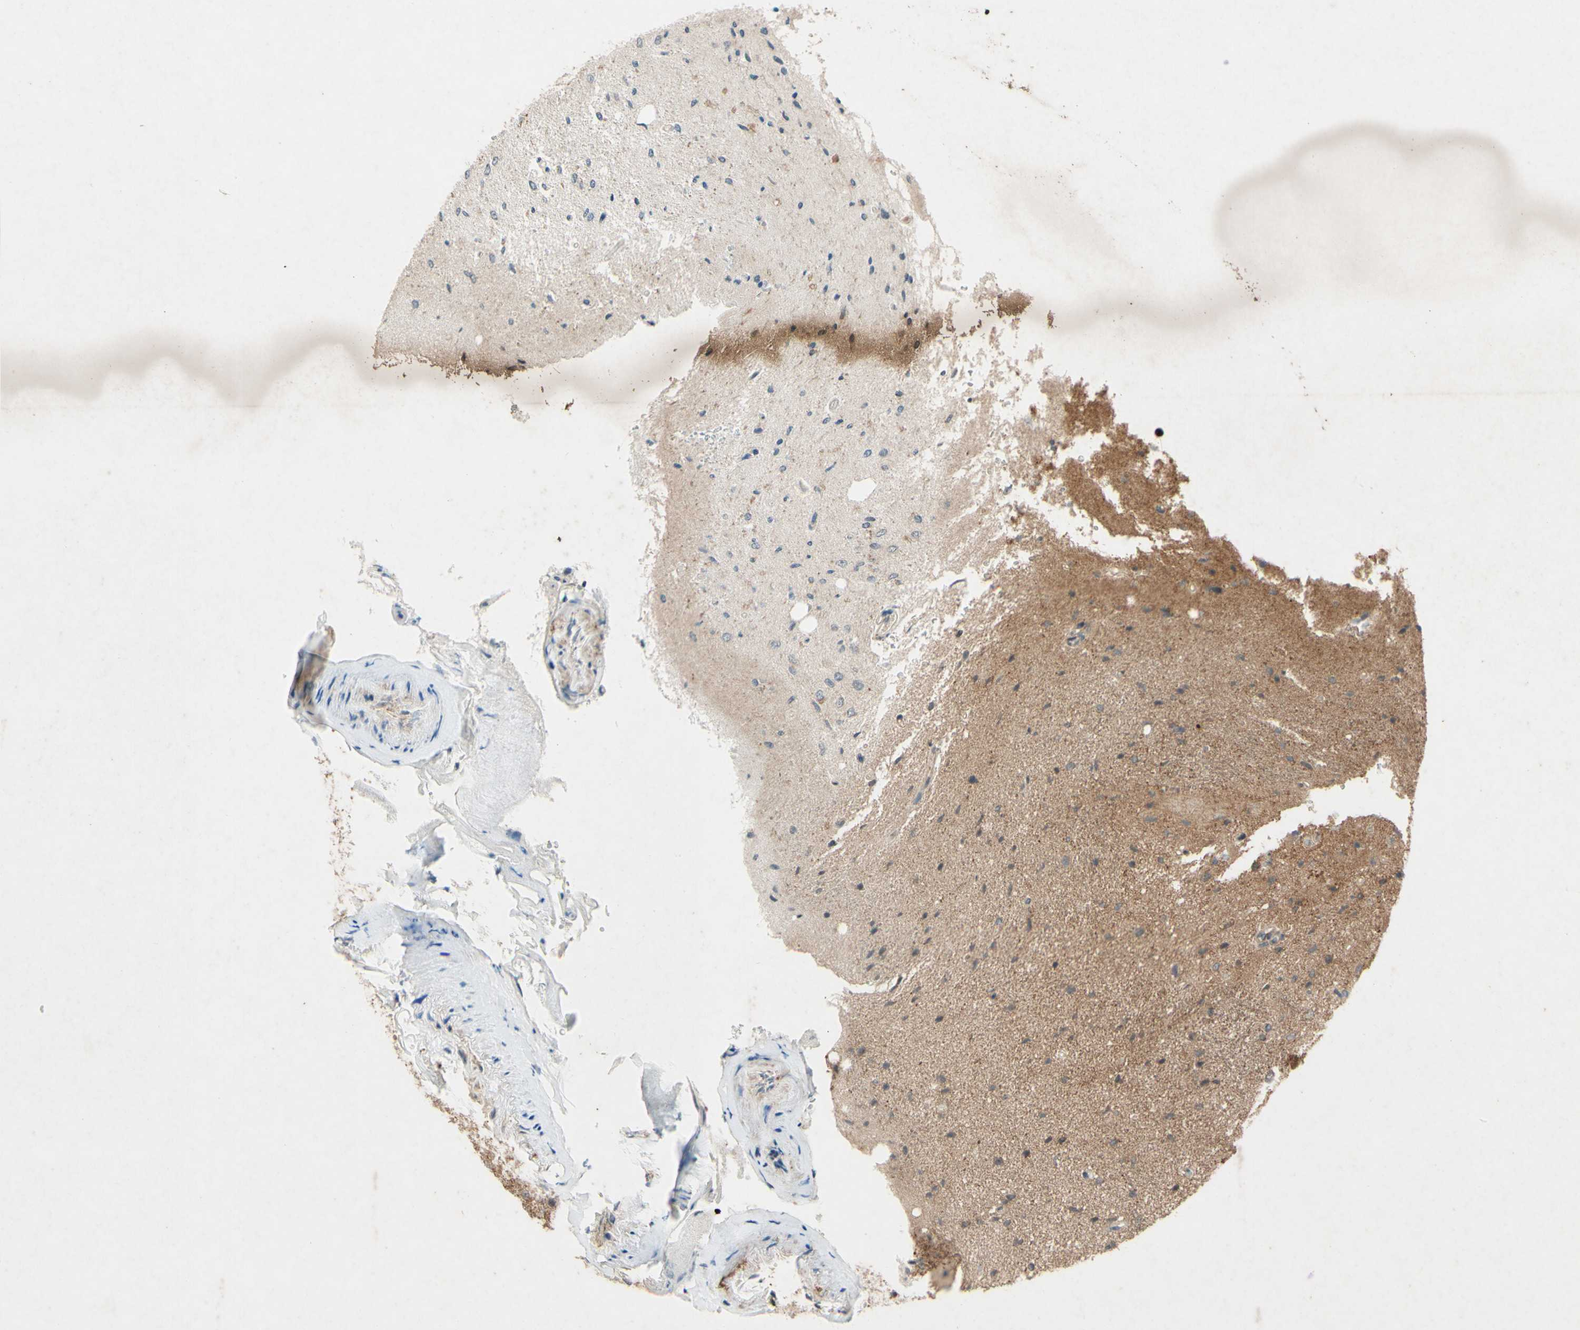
{"staining": {"intensity": "negative", "quantity": "none", "location": "none"}, "tissue": "glioma", "cell_type": "Tumor cells", "image_type": "cancer", "snomed": [{"axis": "morphology", "description": "Glioma, malignant, Low grade"}, {"axis": "topography", "description": "Brain"}], "caption": "An immunohistochemistry micrograph of glioma is shown. There is no staining in tumor cells of glioma. (Stains: DAB (3,3'-diaminobenzidine) immunohistochemistry with hematoxylin counter stain, Microscopy: brightfield microscopy at high magnification).", "gene": "ATP6V1F", "patient": {"sex": "male", "age": 77}}